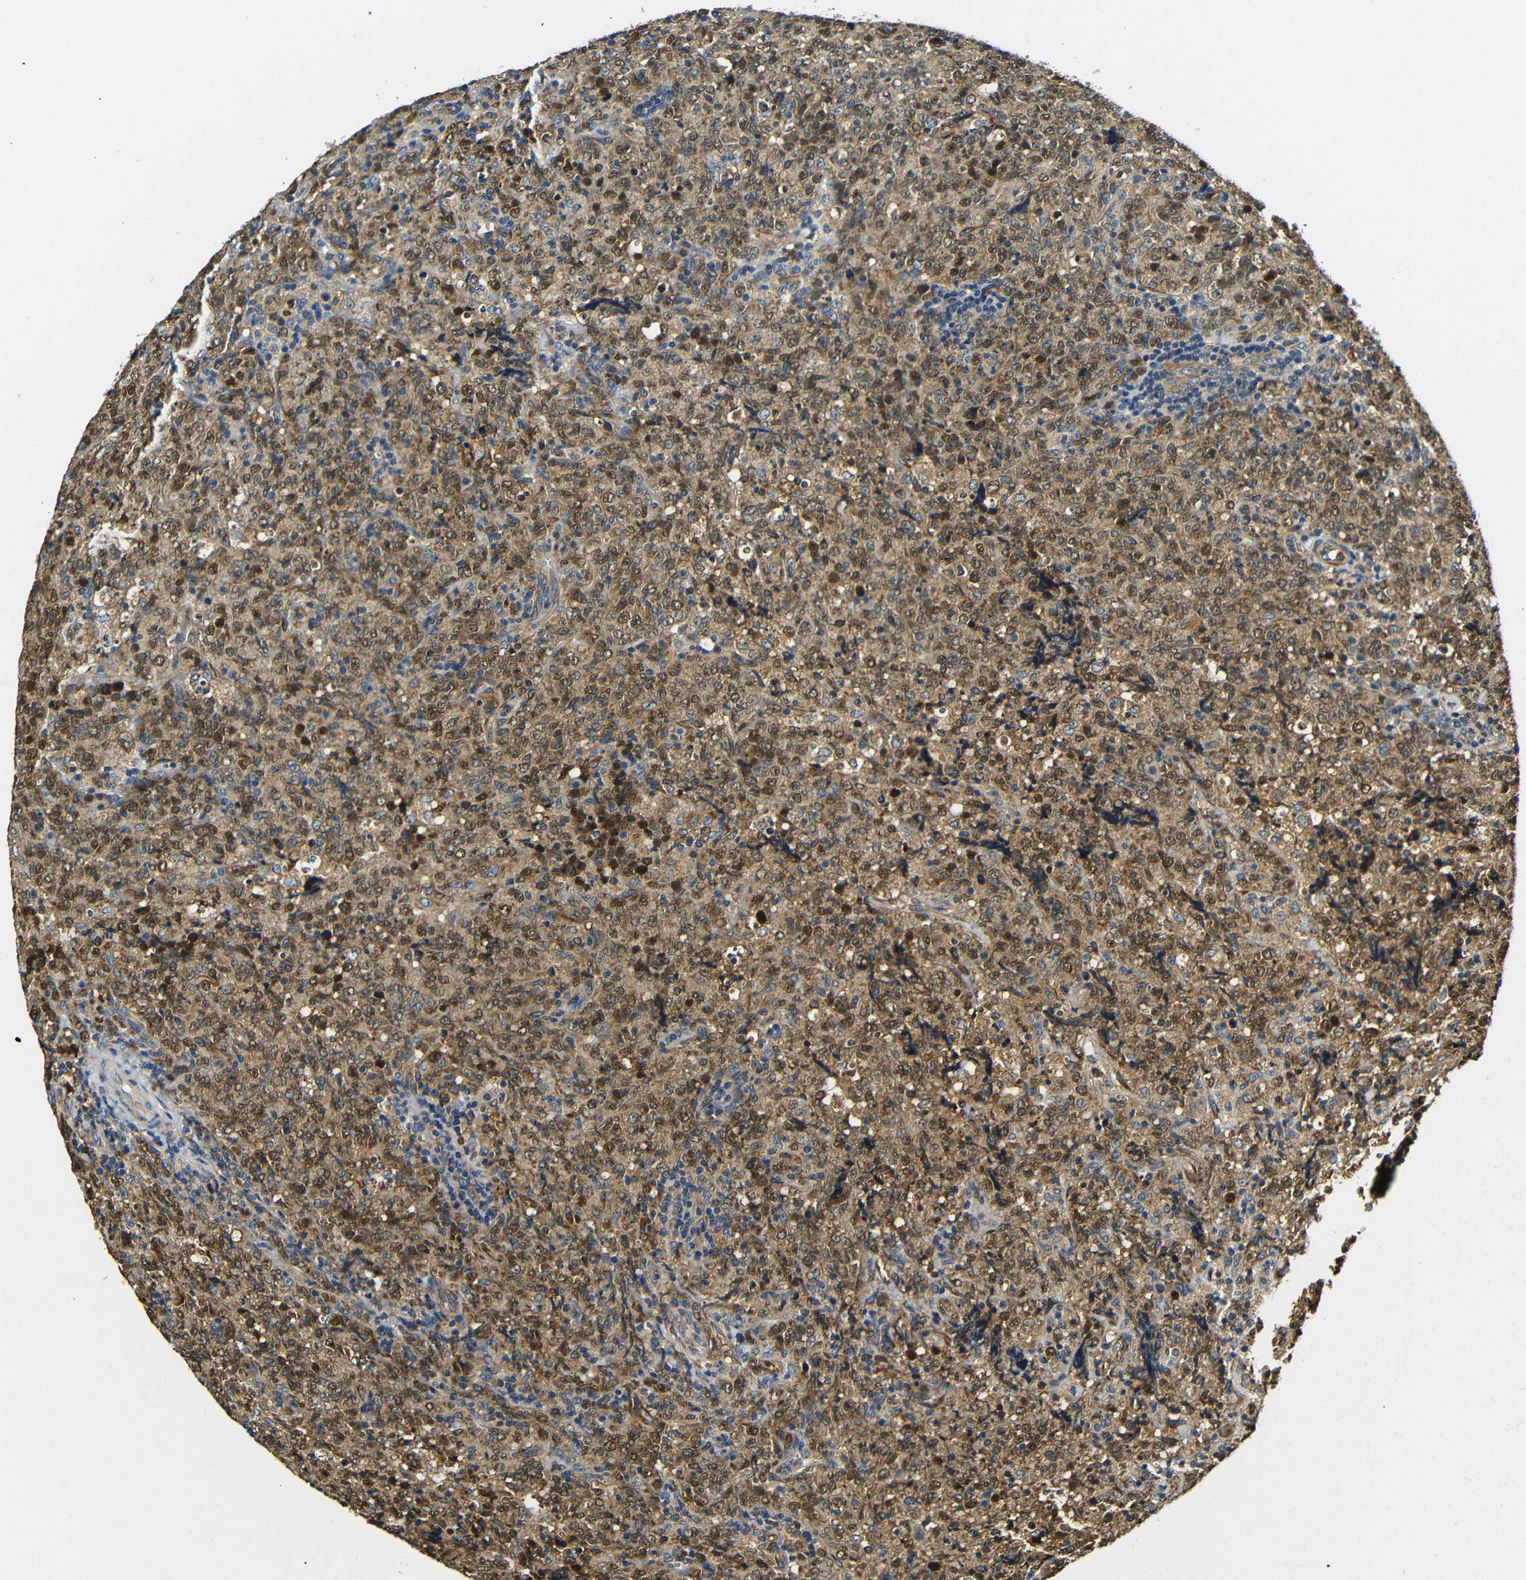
{"staining": {"intensity": "moderate", "quantity": ">75%", "location": "cytoplasmic/membranous,nuclear"}, "tissue": "lymphoma", "cell_type": "Tumor cells", "image_type": "cancer", "snomed": [{"axis": "morphology", "description": "Malignant lymphoma, non-Hodgkin's type, High grade"}, {"axis": "topography", "description": "Tonsil"}], "caption": "Malignant lymphoma, non-Hodgkin's type (high-grade) stained with IHC exhibits moderate cytoplasmic/membranous and nuclear positivity in about >75% of tumor cells.", "gene": "VAPB", "patient": {"sex": "female", "age": 36}}